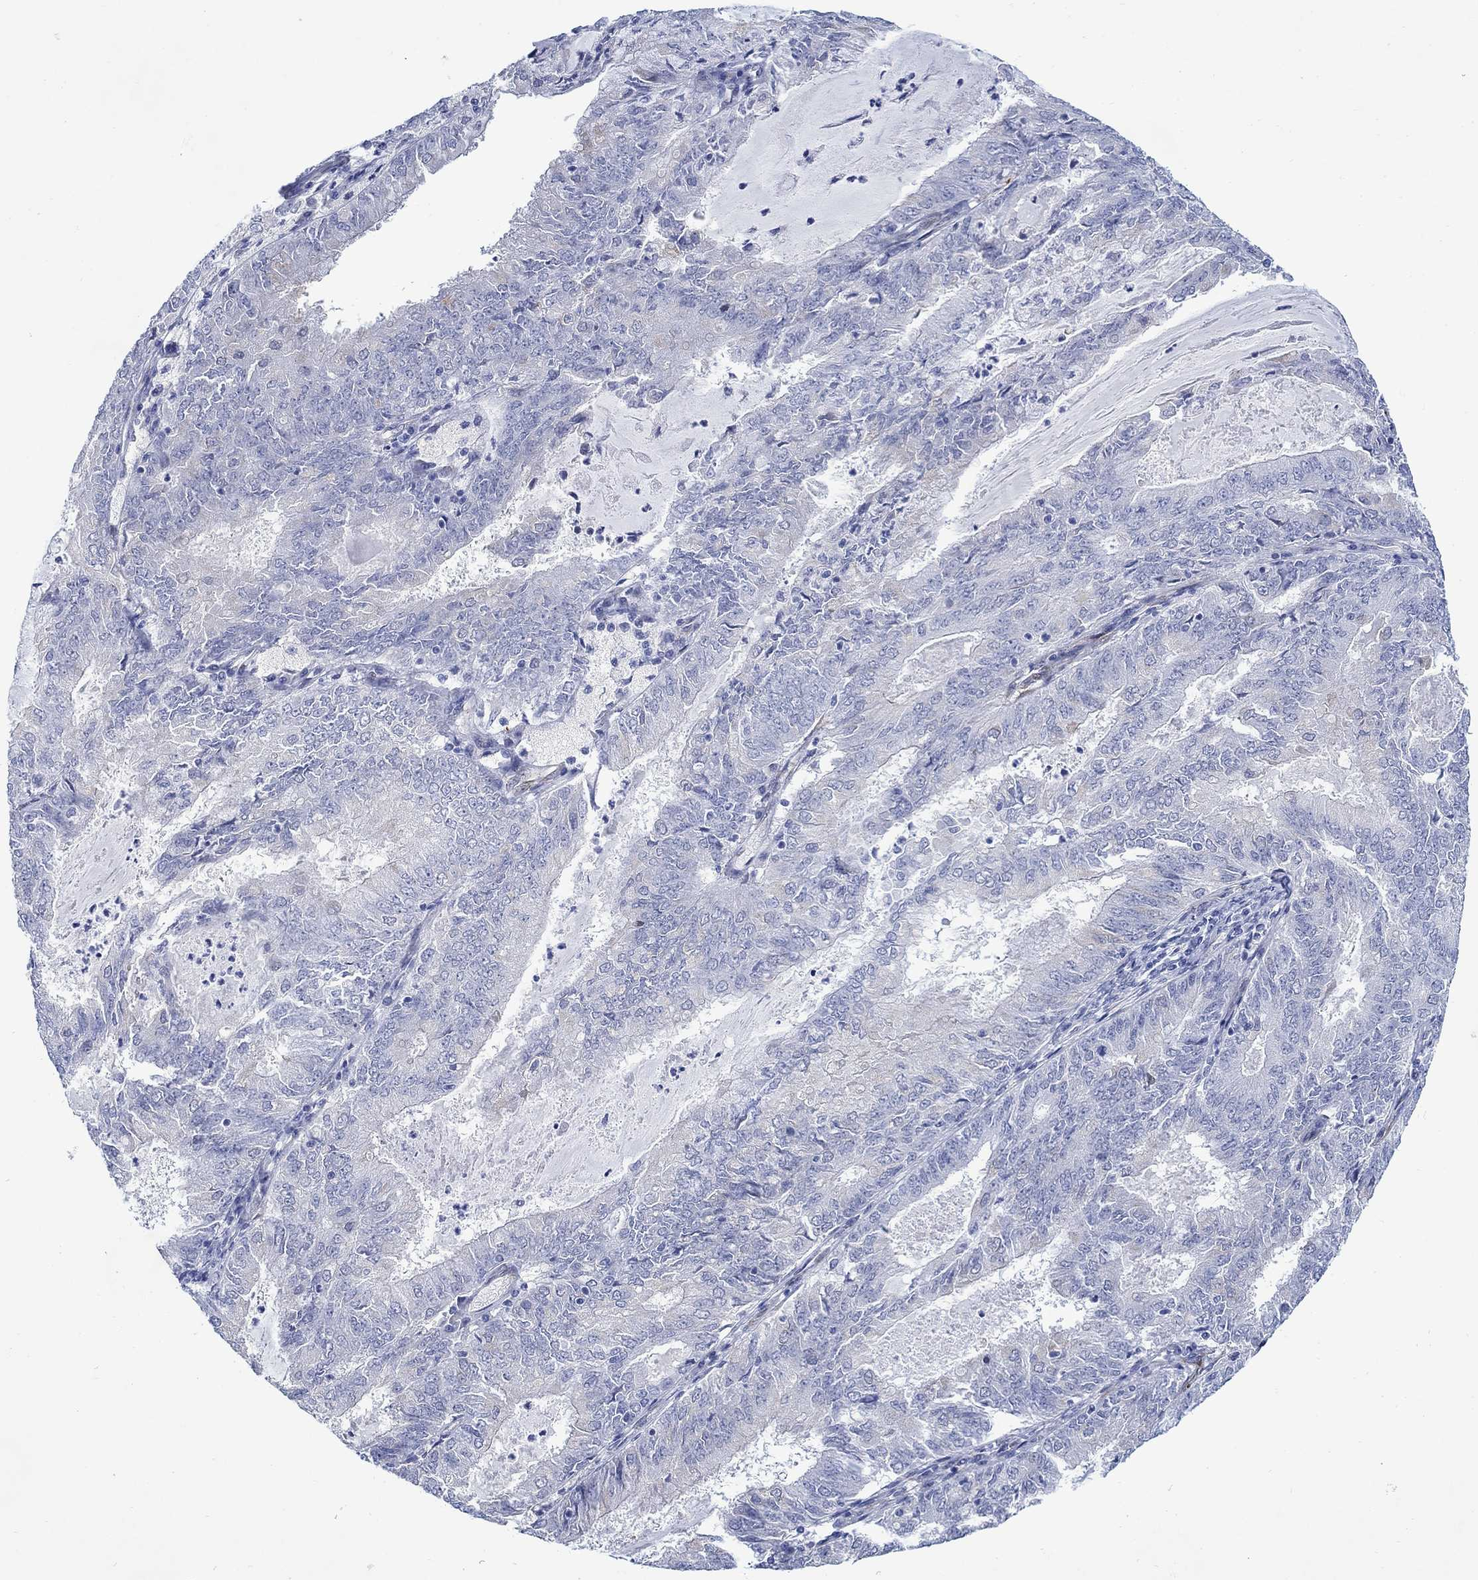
{"staining": {"intensity": "negative", "quantity": "none", "location": "none"}, "tissue": "endometrial cancer", "cell_type": "Tumor cells", "image_type": "cancer", "snomed": [{"axis": "morphology", "description": "Adenocarcinoma, NOS"}, {"axis": "topography", "description": "Endometrium"}], "caption": "Endometrial cancer stained for a protein using IHC displays no expression tumor cells.", "gene": "KSR2", "patient": {"sex": "female", "age": 57}}